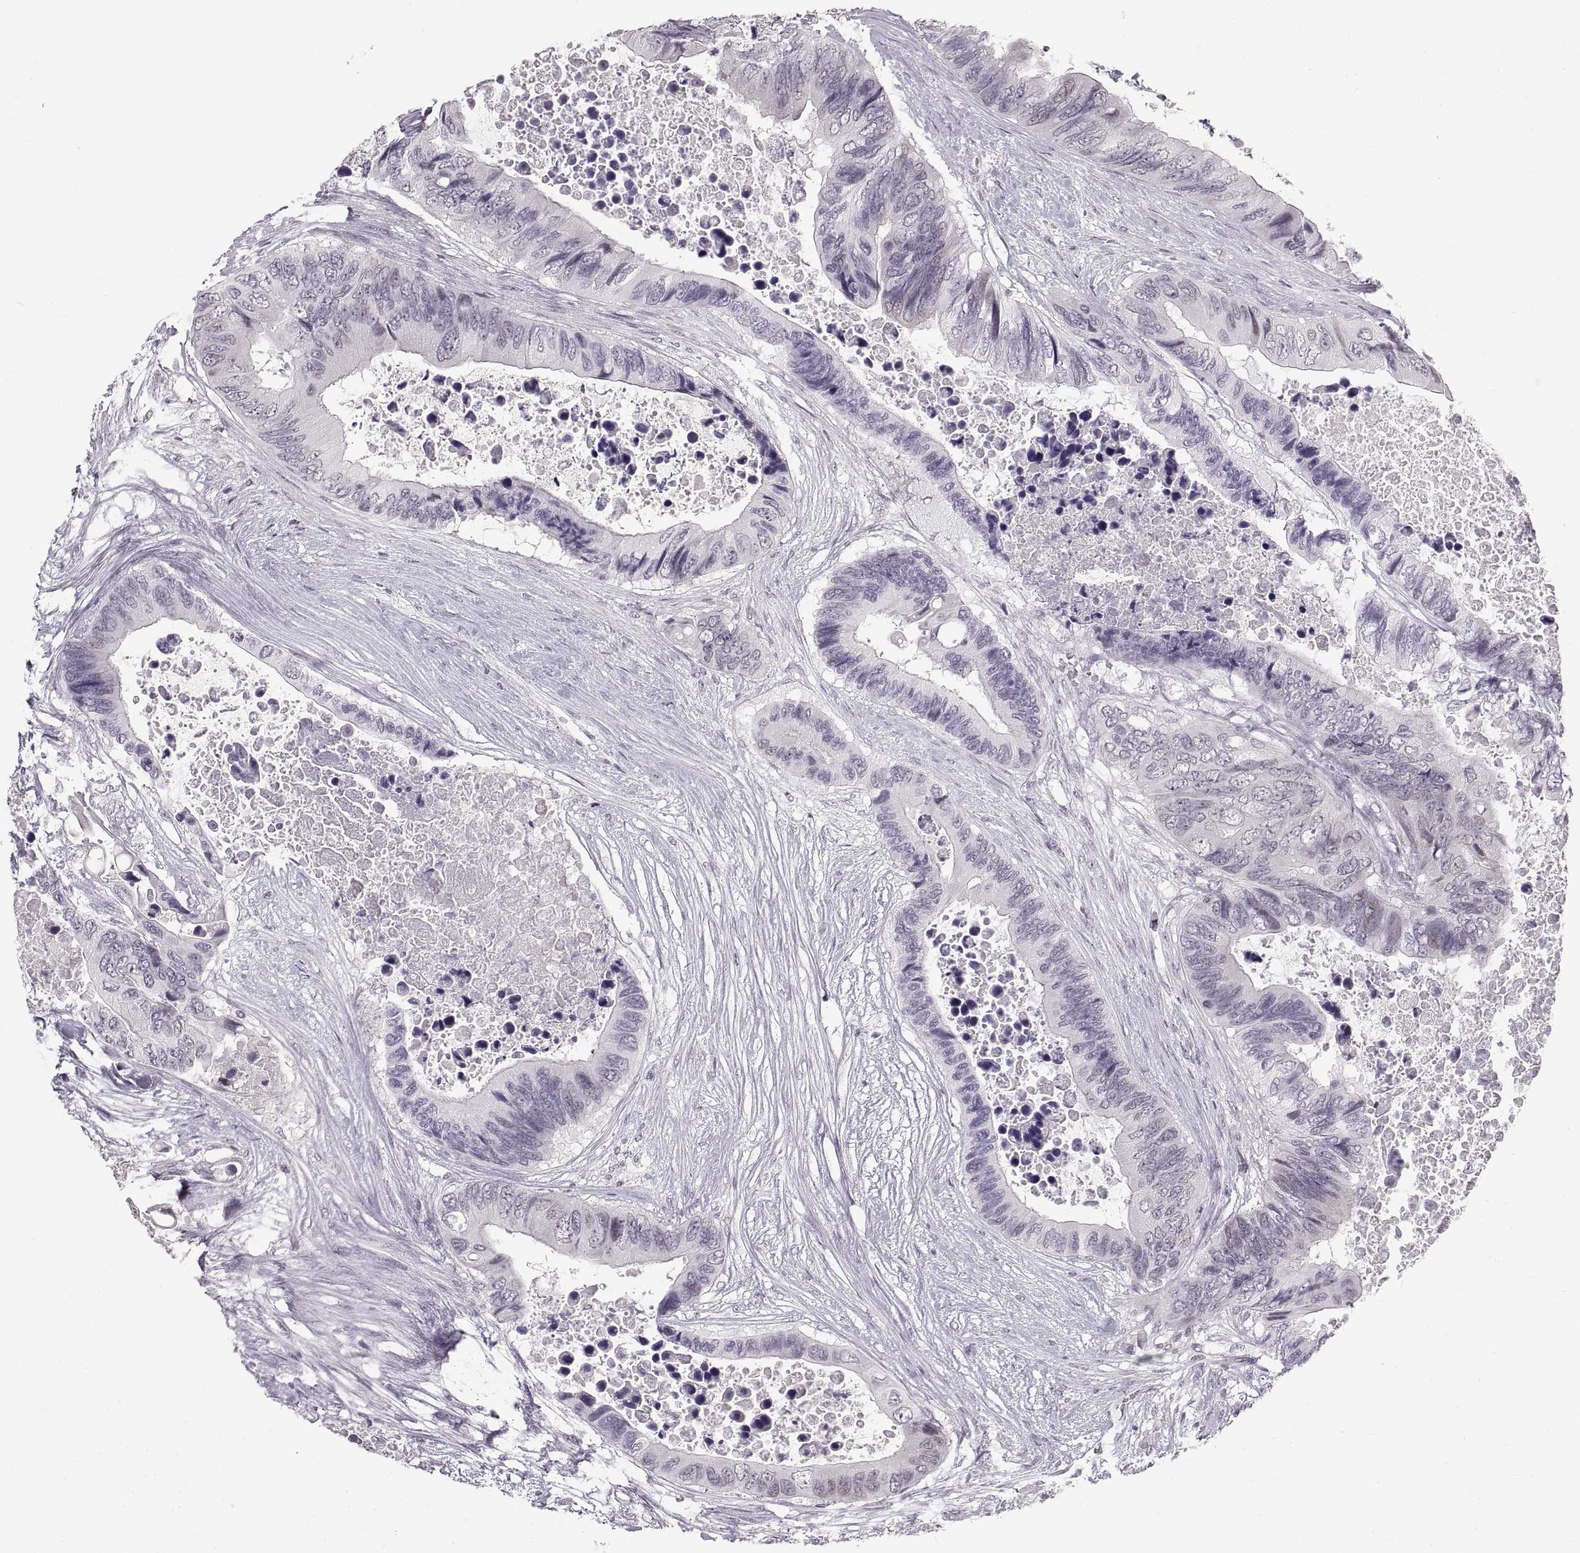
{"staining": {"intensity": "negative", "quantity": "none", "location": "none"}, "tissue": "colorectal cancer", "cell_type": "Tumor cells", "image_type": "cancer", "snomed": [{"axis": "morphology", "description": "Adenocarcinoma, NOS"}, {"axis": "topography", "description": "Rectum"}], "caption": "The immunohistochemistry (IHC) photomicrograph has no significant expression in tumor cells of colorectal cancer (adenocarcinoma) tissue.", "gene": "NANOS3", "patient": {"sex": "male", "age": 63}}